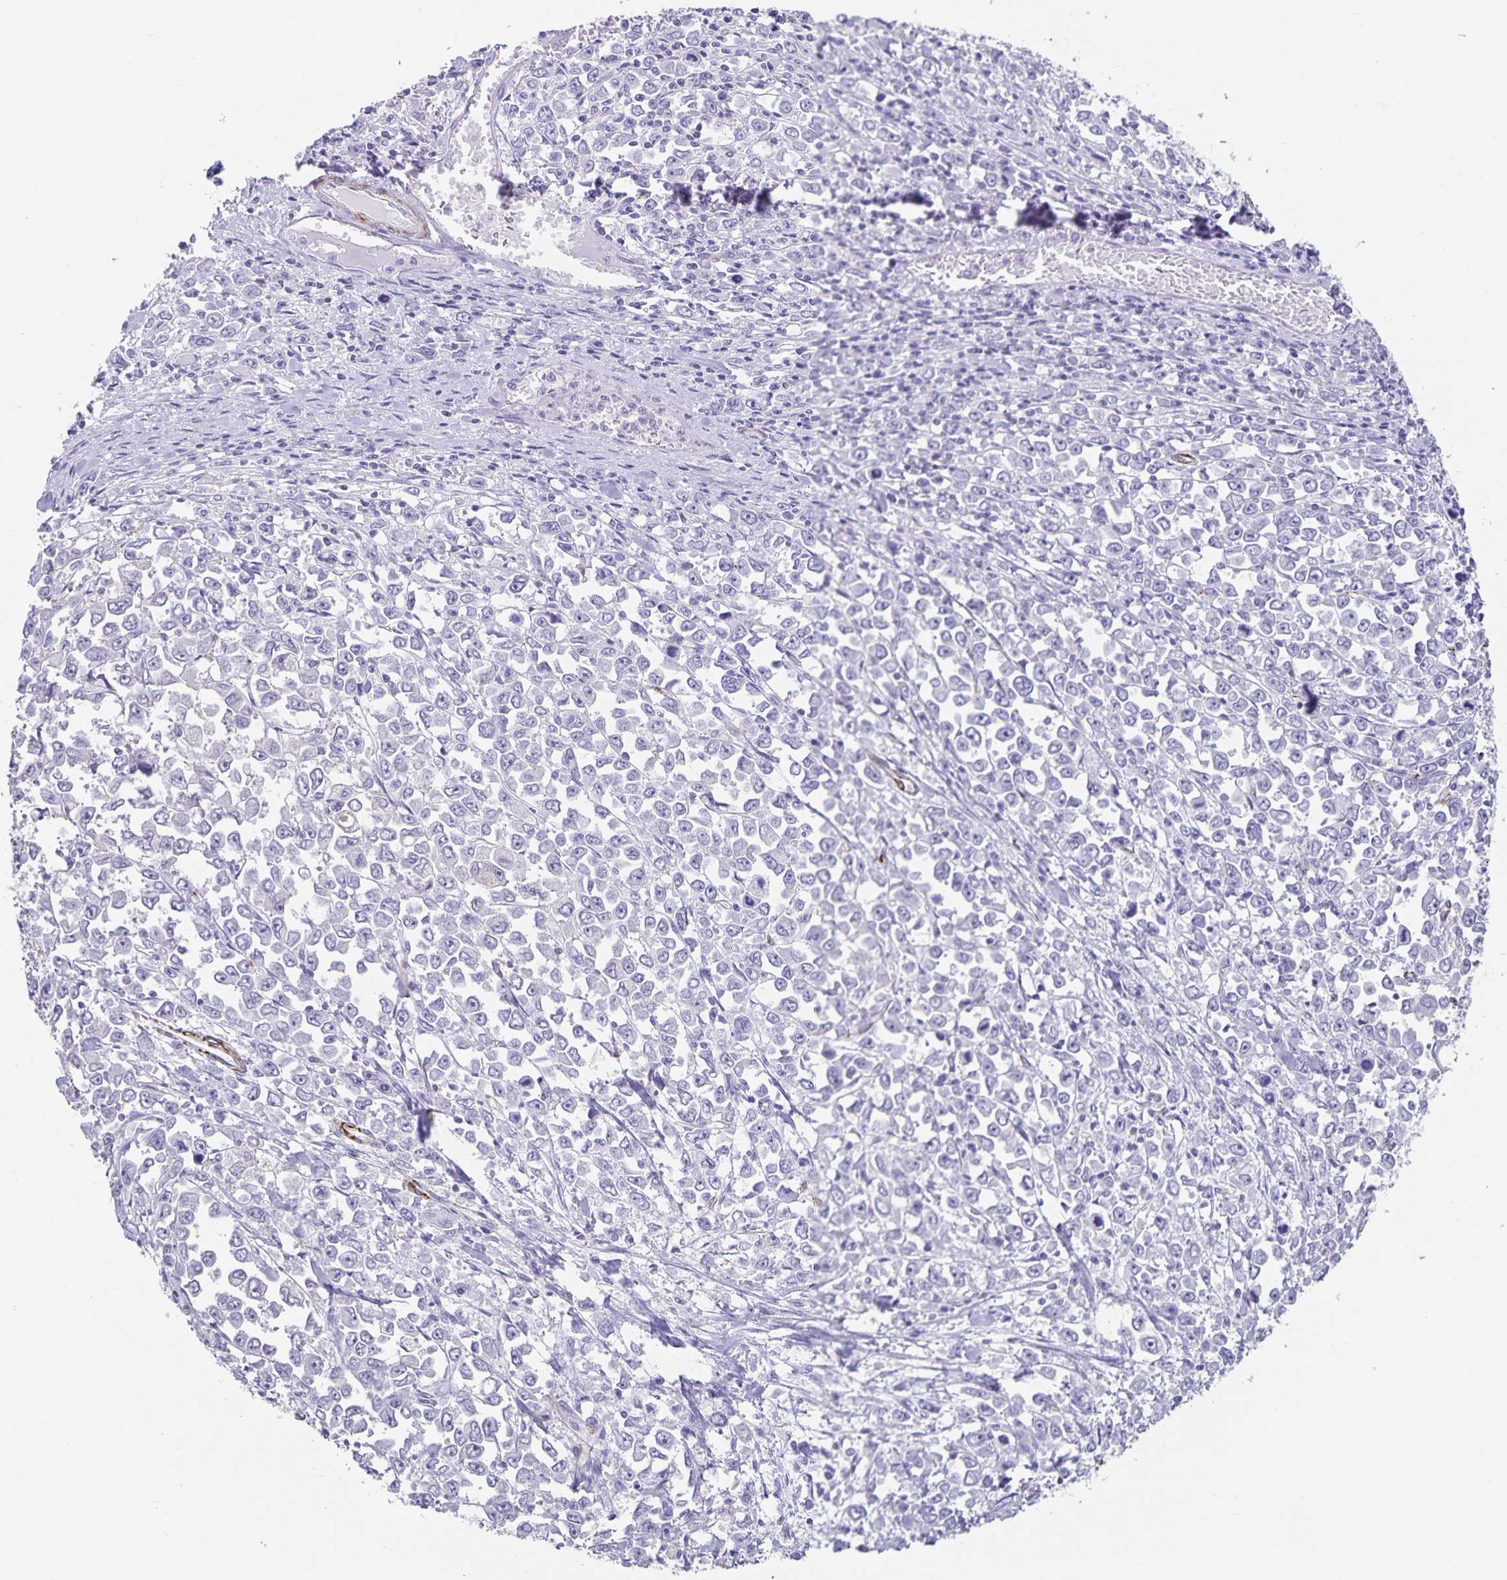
{"staining": {"intensity": "negative", "quantity": "none", "location": "none"}, "tissue": "stomach cancer", "cell_type": "Tumor cells", "image_type": "cancer", "snomed": [{"axis": "morphology", "description": "Adenocarcinoma, NOS"}, {"axis": "topography", "description": "Stomach, upper"}], "caption": "This is an IHC histopathology image of stomach adenocarcinoma. There is no positivity in tumor cells.", "gene": "SYNM", "patient": {"sex": "male", "age": 70}}